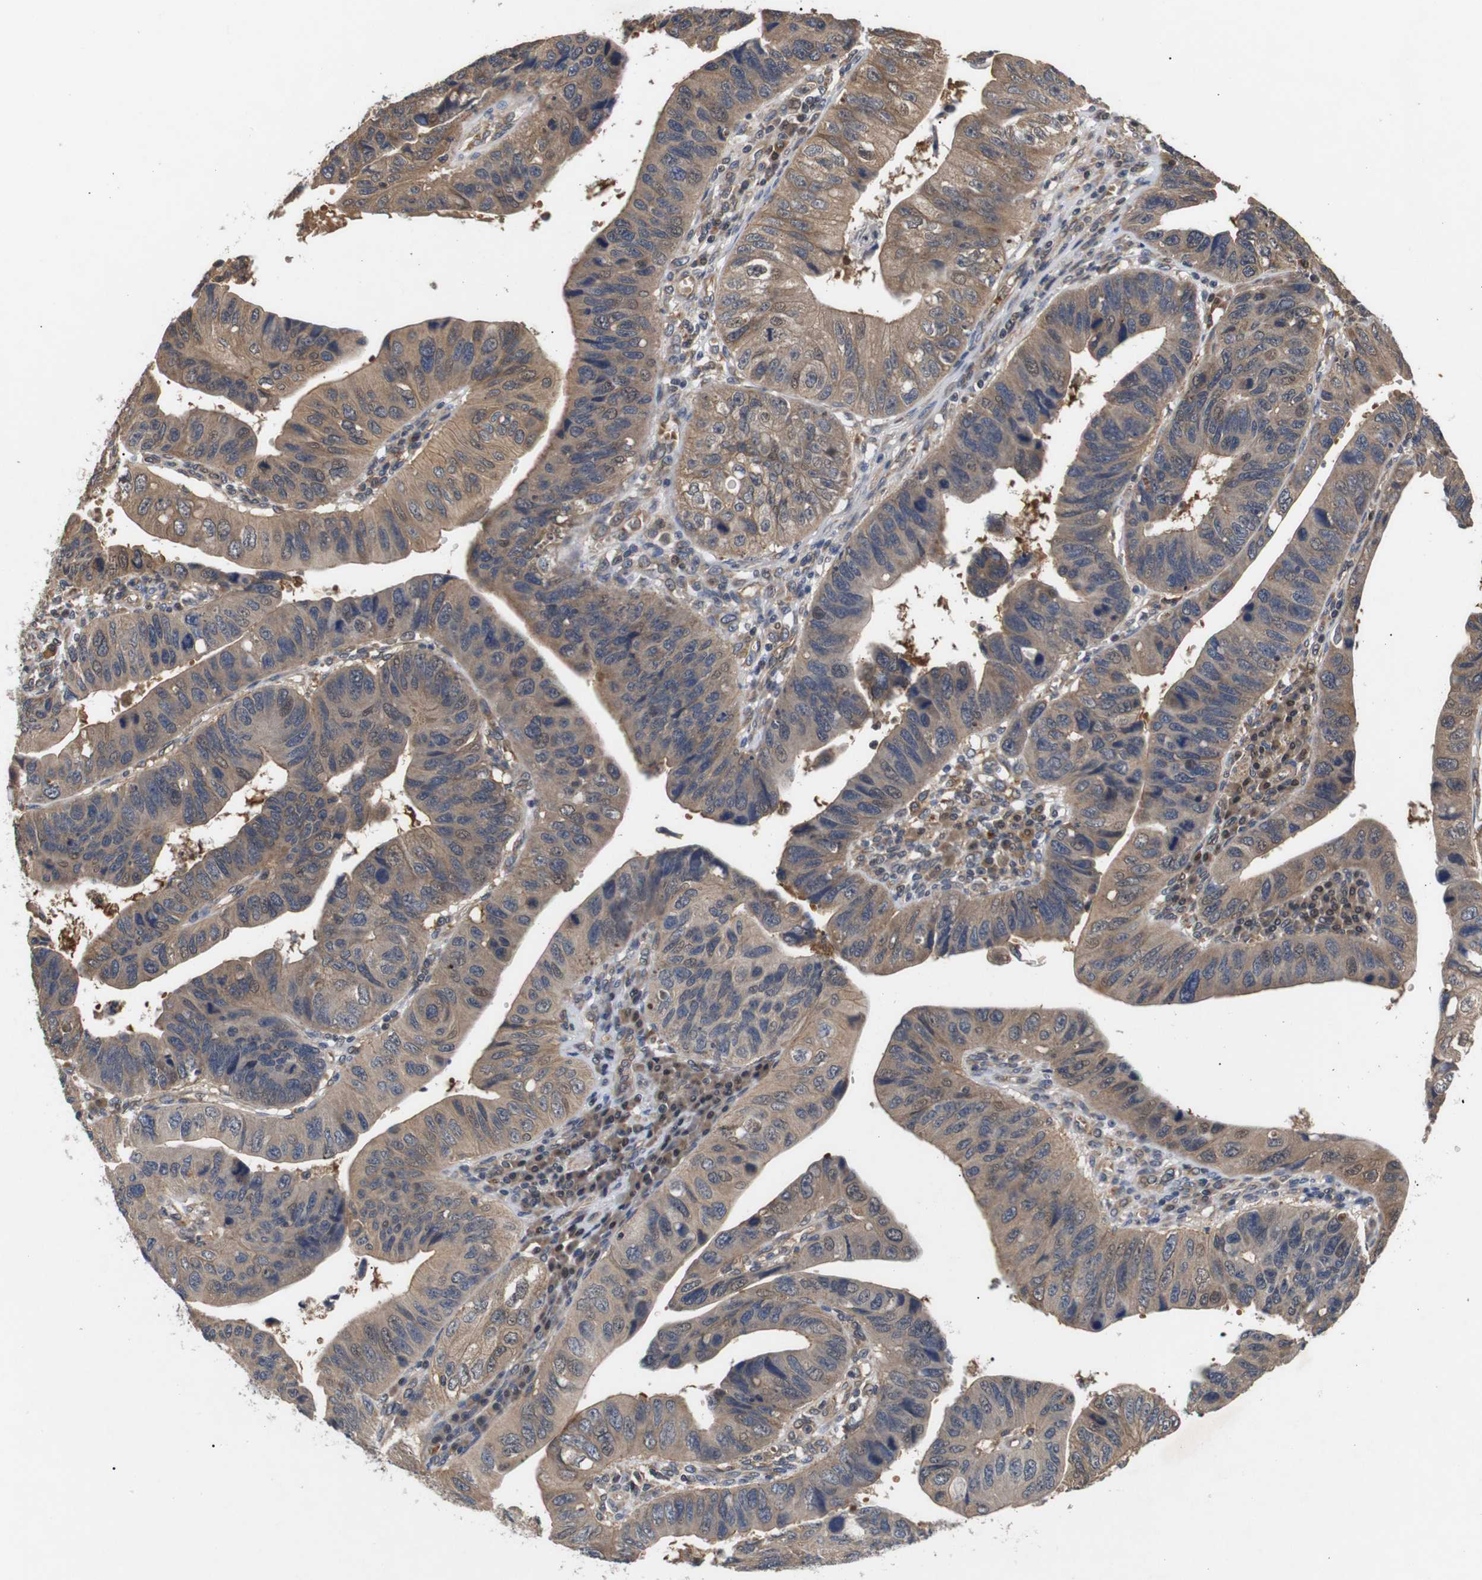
{"staining": {"intensity": "moderate", "quantity": ">75%", "location": "cytoplasmic/membranous"}, "tissue": "stomach cancer", "cell_type": "Tumor cells", "image_type": "cancer", "snomed": [{"axis": "morphology", "description": "Adenocarcinoma, NOS"}, {"axis": "topography", "description": "Stomach"}], "caption": "The immunohistochemical stain highlights moderate cytoplasmic/membranous expression in tumor cells of stomach adenocarcinoma tissue. (Stains: DAB in brown, nuclei in blue, Microscopy: brightfield microscopy at high magnification).", "gene": "DDR1", "patient": {"sex": "male", "age": 59}}